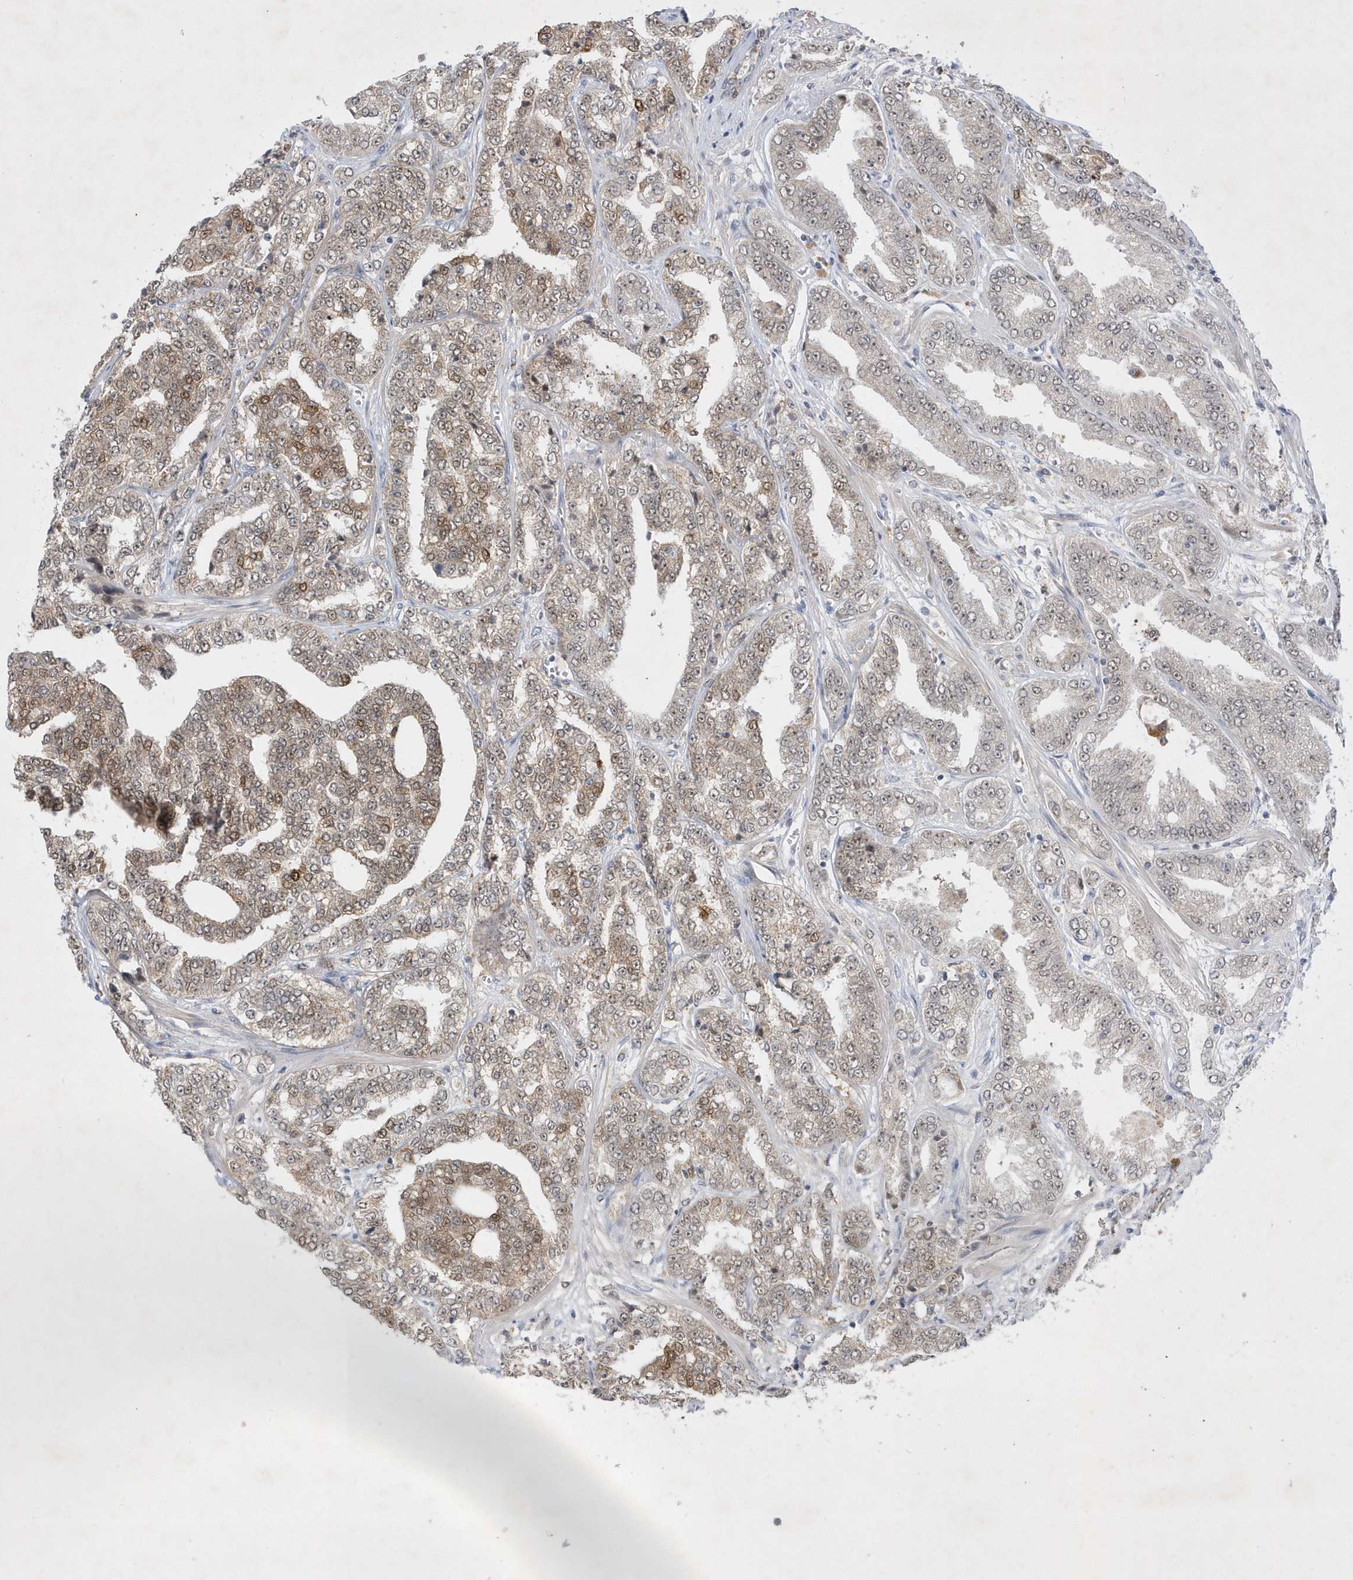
{"staining": {"intensity": "moderate", "quantity": "<25%", "location": "nuclear"}, "tissue": "prostate cancer", "cell_type": "Tumor cells", "image_type": "cancer", "snomed": [{"axis": "morphology", "description": "Adenocarcinoma, High grade"}, {"axis": "topography", "description": "Prostate"}], "caption": "Immunohistochemistry (IHC) (DAB (3,3'-diaminobenzidine)) staining of prostate cancer (high-grade adenocarcinoma) shows moderate nuclear protein staining in about <25% of tumor cells. (DAB IHC, brown staining for protein, blue staining for nuclei).", "gene": "CPSF3", "patient": {"sex": "male", "age": 71}}